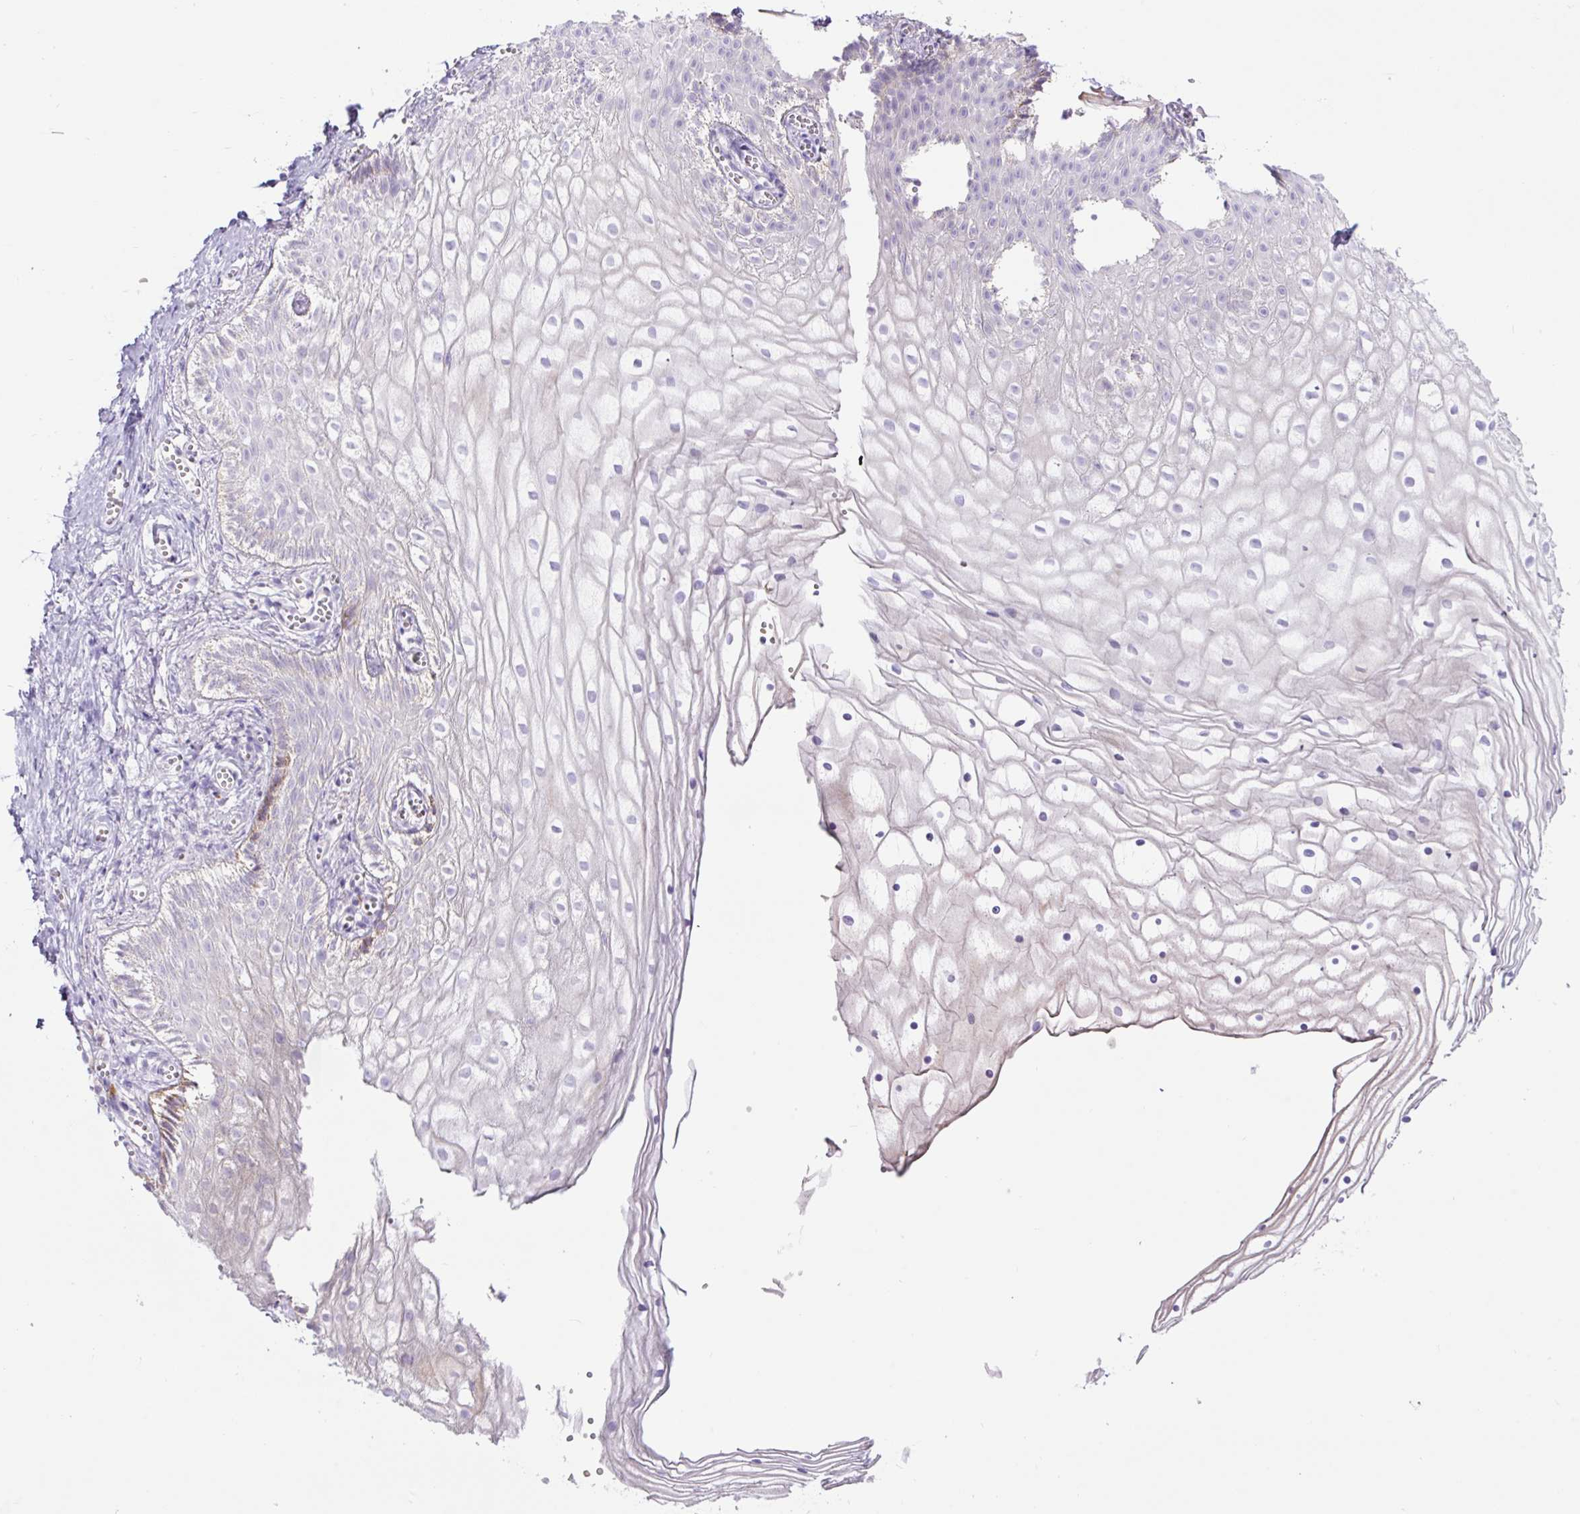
{"staining": {"intensity": "negative", "quantity": "none", "location": "none"}, "tissue": "vagina", "cell_type": "Squamous epithelial cells", "image_type": "normal", "snomed": [{"axis": "morphology", "description": "Normal tissue, NOS"}, {"axis": "topography", "description": "Vagina"}], "caption": "Immunohistochemistry (IHC) of benign human vagina reveals no expression in squamous epithelial cells.", "gene": "ZNF596", "patient": {"sex": "female", "age": 56}}